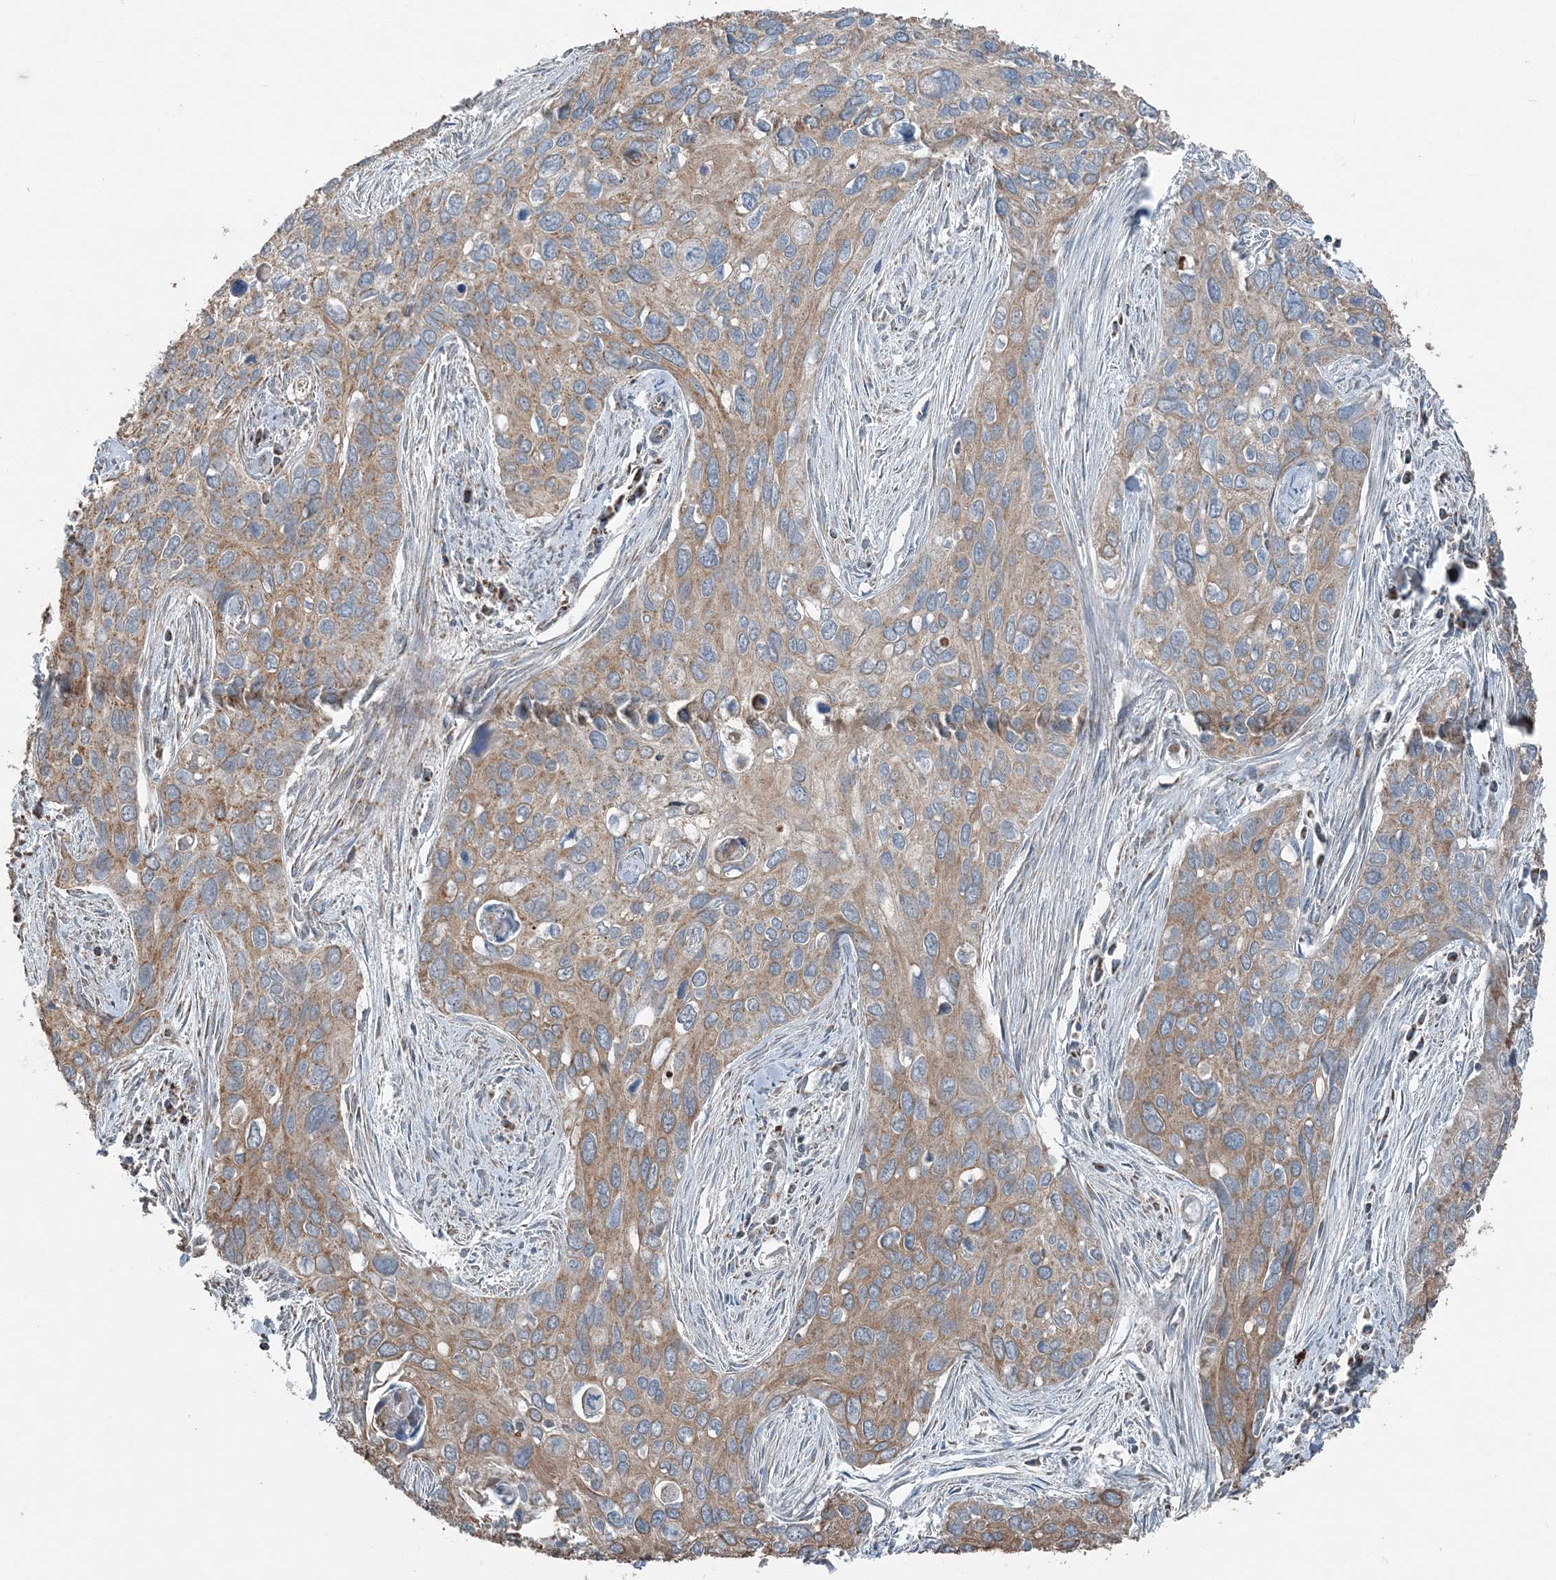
{"staining": {"intensity": "moderate", "quantity": ">75%", "location": "cytoplasmic/membranous"}, "tissue": "cervical cancer", "cell_type": "Tumor cells", "image_type": "cancer", "snomed": [{"axis": "morphology", "description": "Squamous cell carcinoma, NOS"}, {"axis": "topography", "description": "Cervix"}], "caption": "Tumor cells show moderate cytoplasmic/membranous positivity in approximately >75% of cells in cervical cancer (squamous cell carcinoma).", "gene": "SUCLG1", "patient": {"sex": "female", "age": 55}}